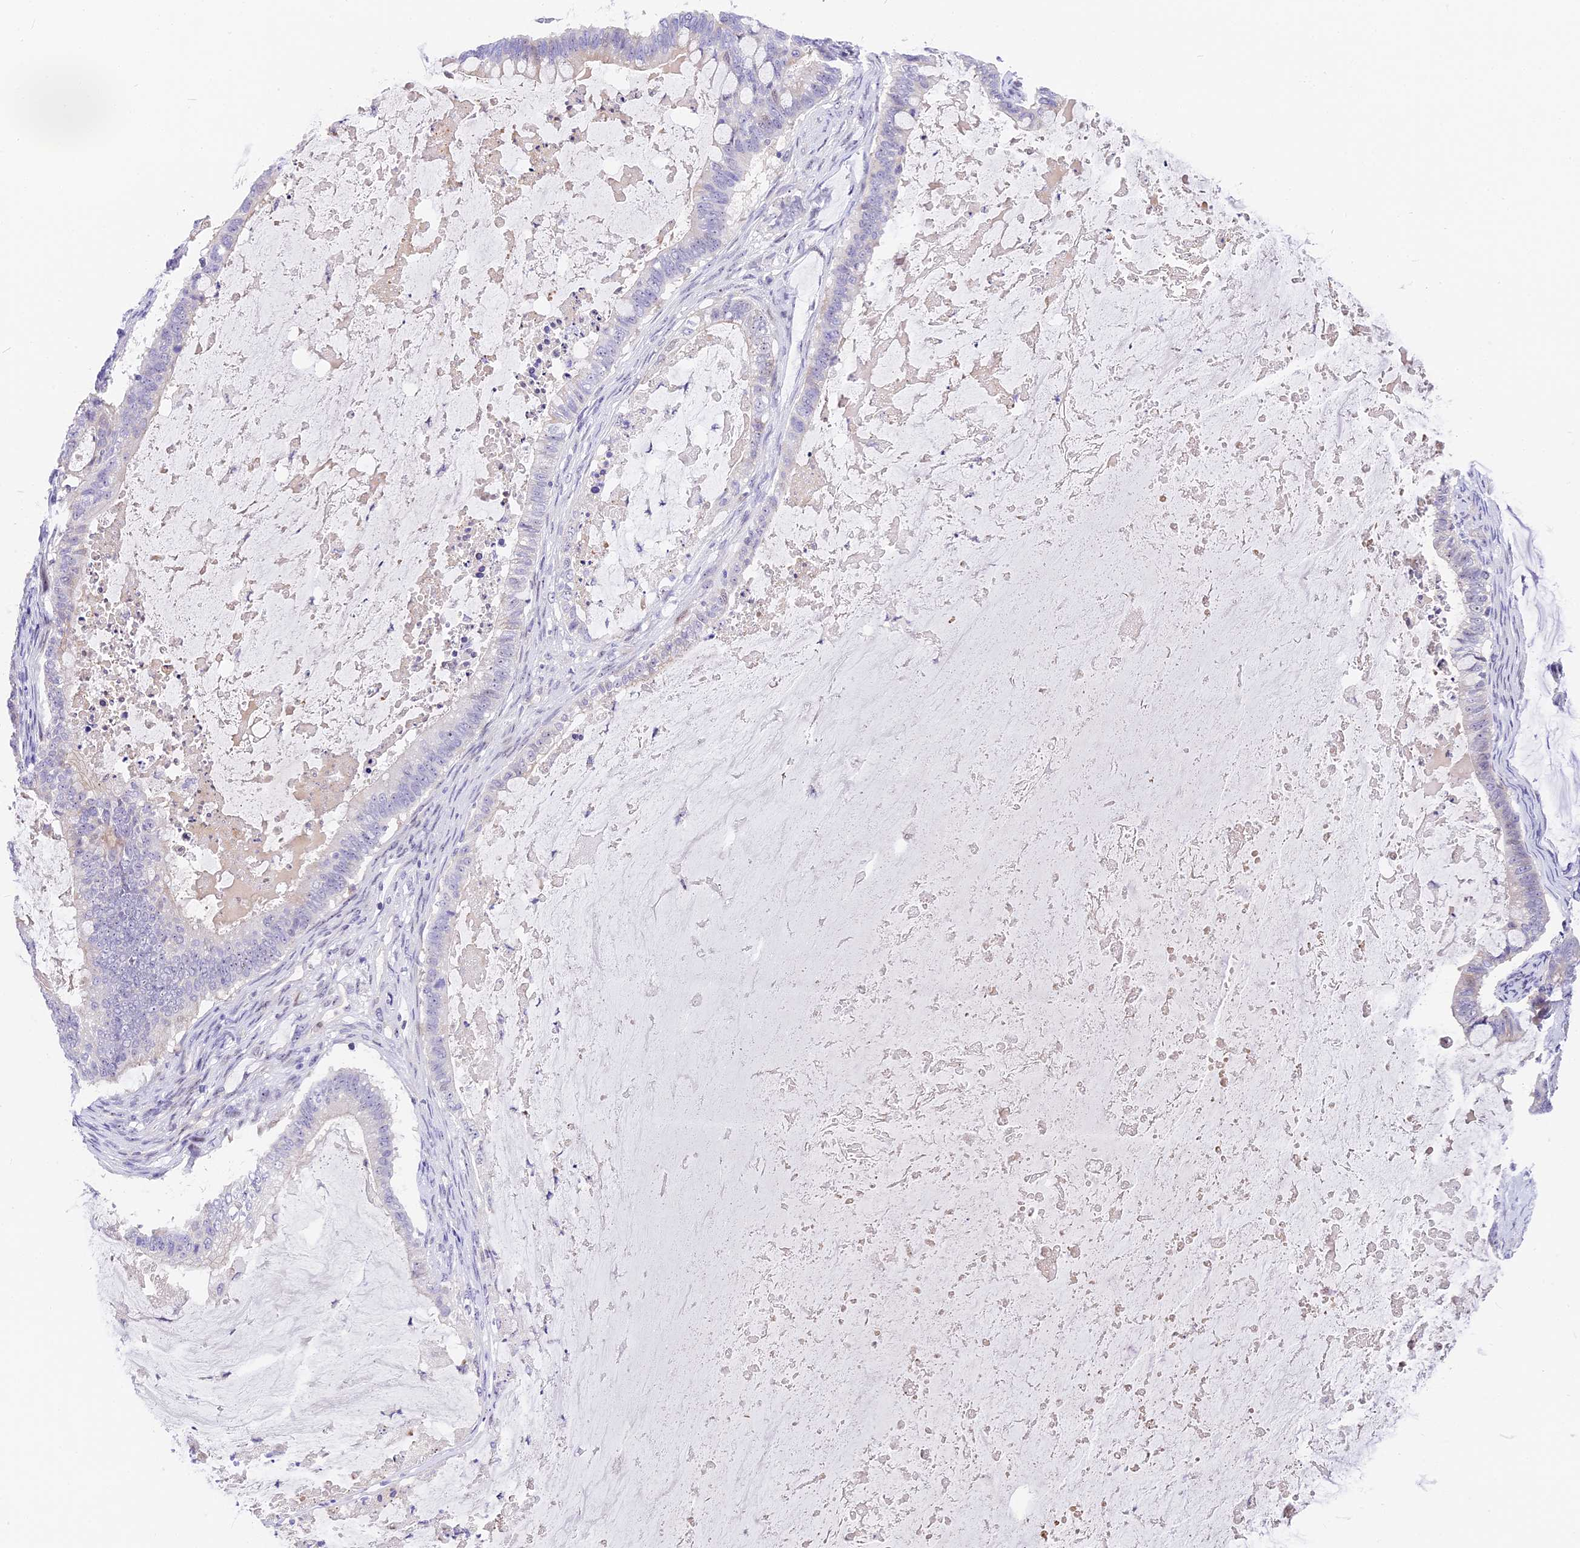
{"staining": {"intensity": "weak", "quantity": "<25%", "location": "cytoplasmic/membranous"}, "tissue": "ovarian cancer", "cell_type": "Tumor cells", "image_type": "cancer", "snomed": [{"axis": "morphology", "description": "Cystadenocarcinoma, mucinous, NOS"}, {"axis": "topography", "description": "Ovary"}], "caption": "There is no significant positivity in tumor cells of mucinous cystadenocarcinoma (ovarian).", "gene": "MIDN", "patient": {"sex": "female", "age": 61}}